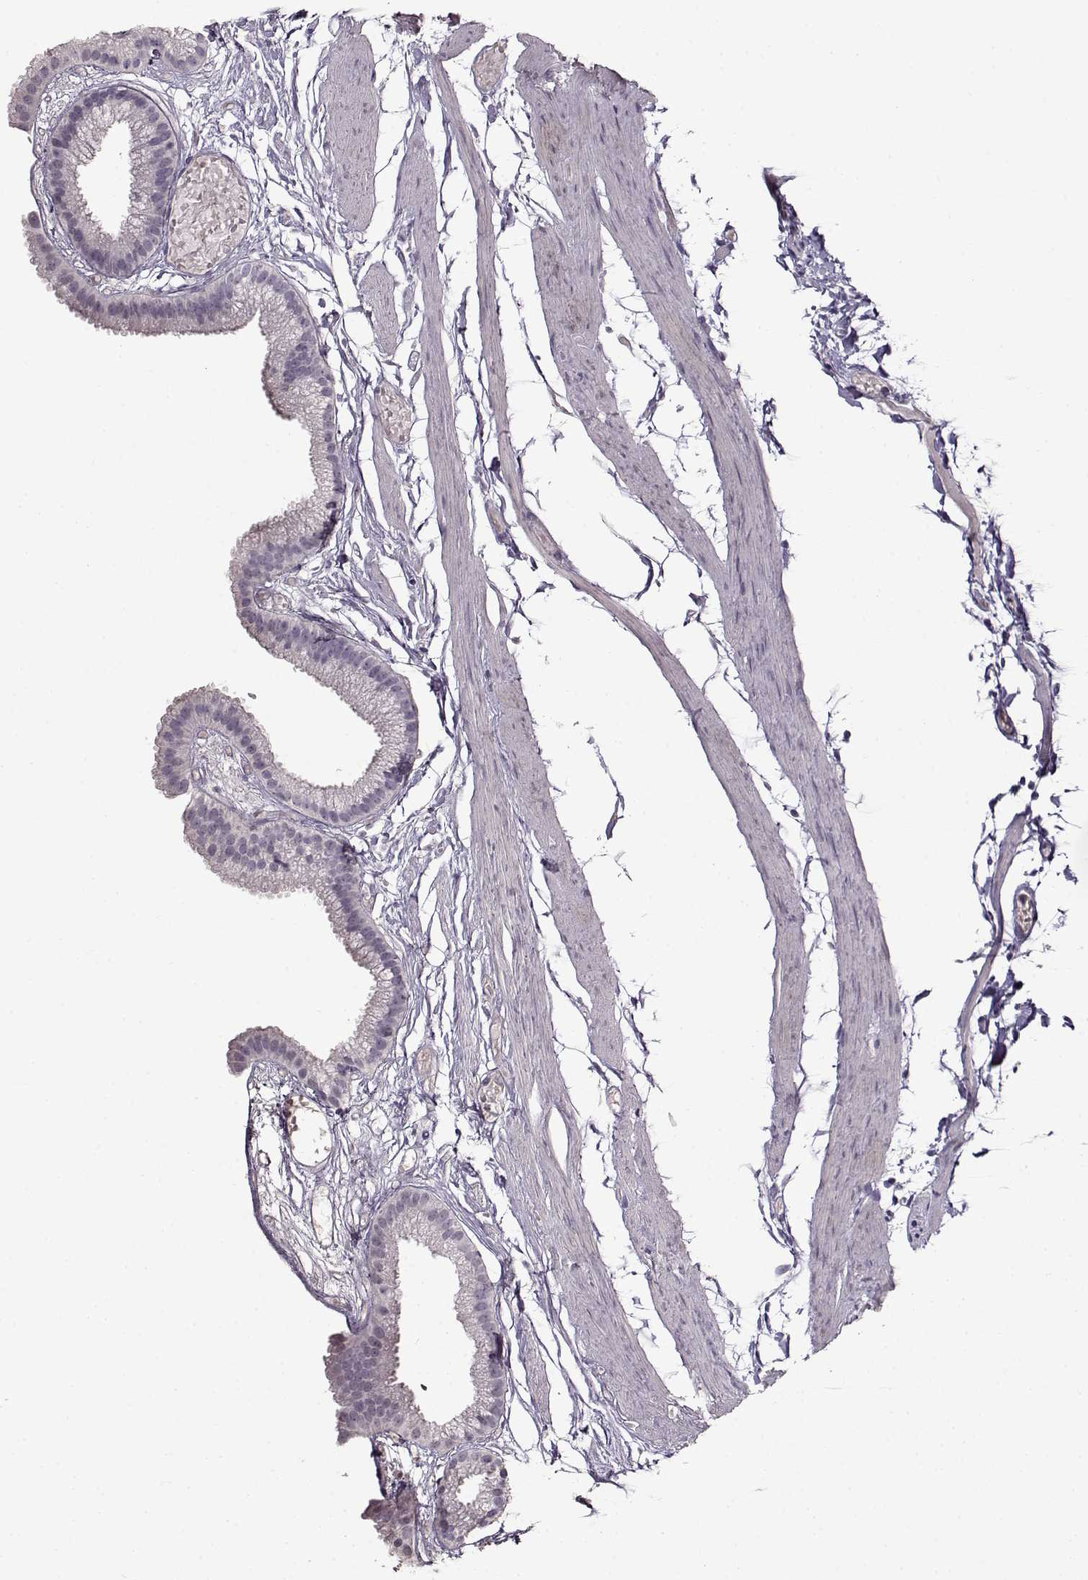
{"staining": {"intensity": "negative", "quantity": "none", "location": "none"}, "tissue": "gallbladder", "cell_type": "Glandular cells", "image_type": "normal", "snomed": [{"axis": "morphology", "description": "Normal tissue, NOS"}, {"axis": "topography", "description": "Gallbladder"}], "caption": "This is a micrograph of immunohistochemistry staining of unremarkable gallbladder, which shows no positivity in glandular cells.", "gene": "FSHB", "patient": {"sex": "female", "age": 45}}